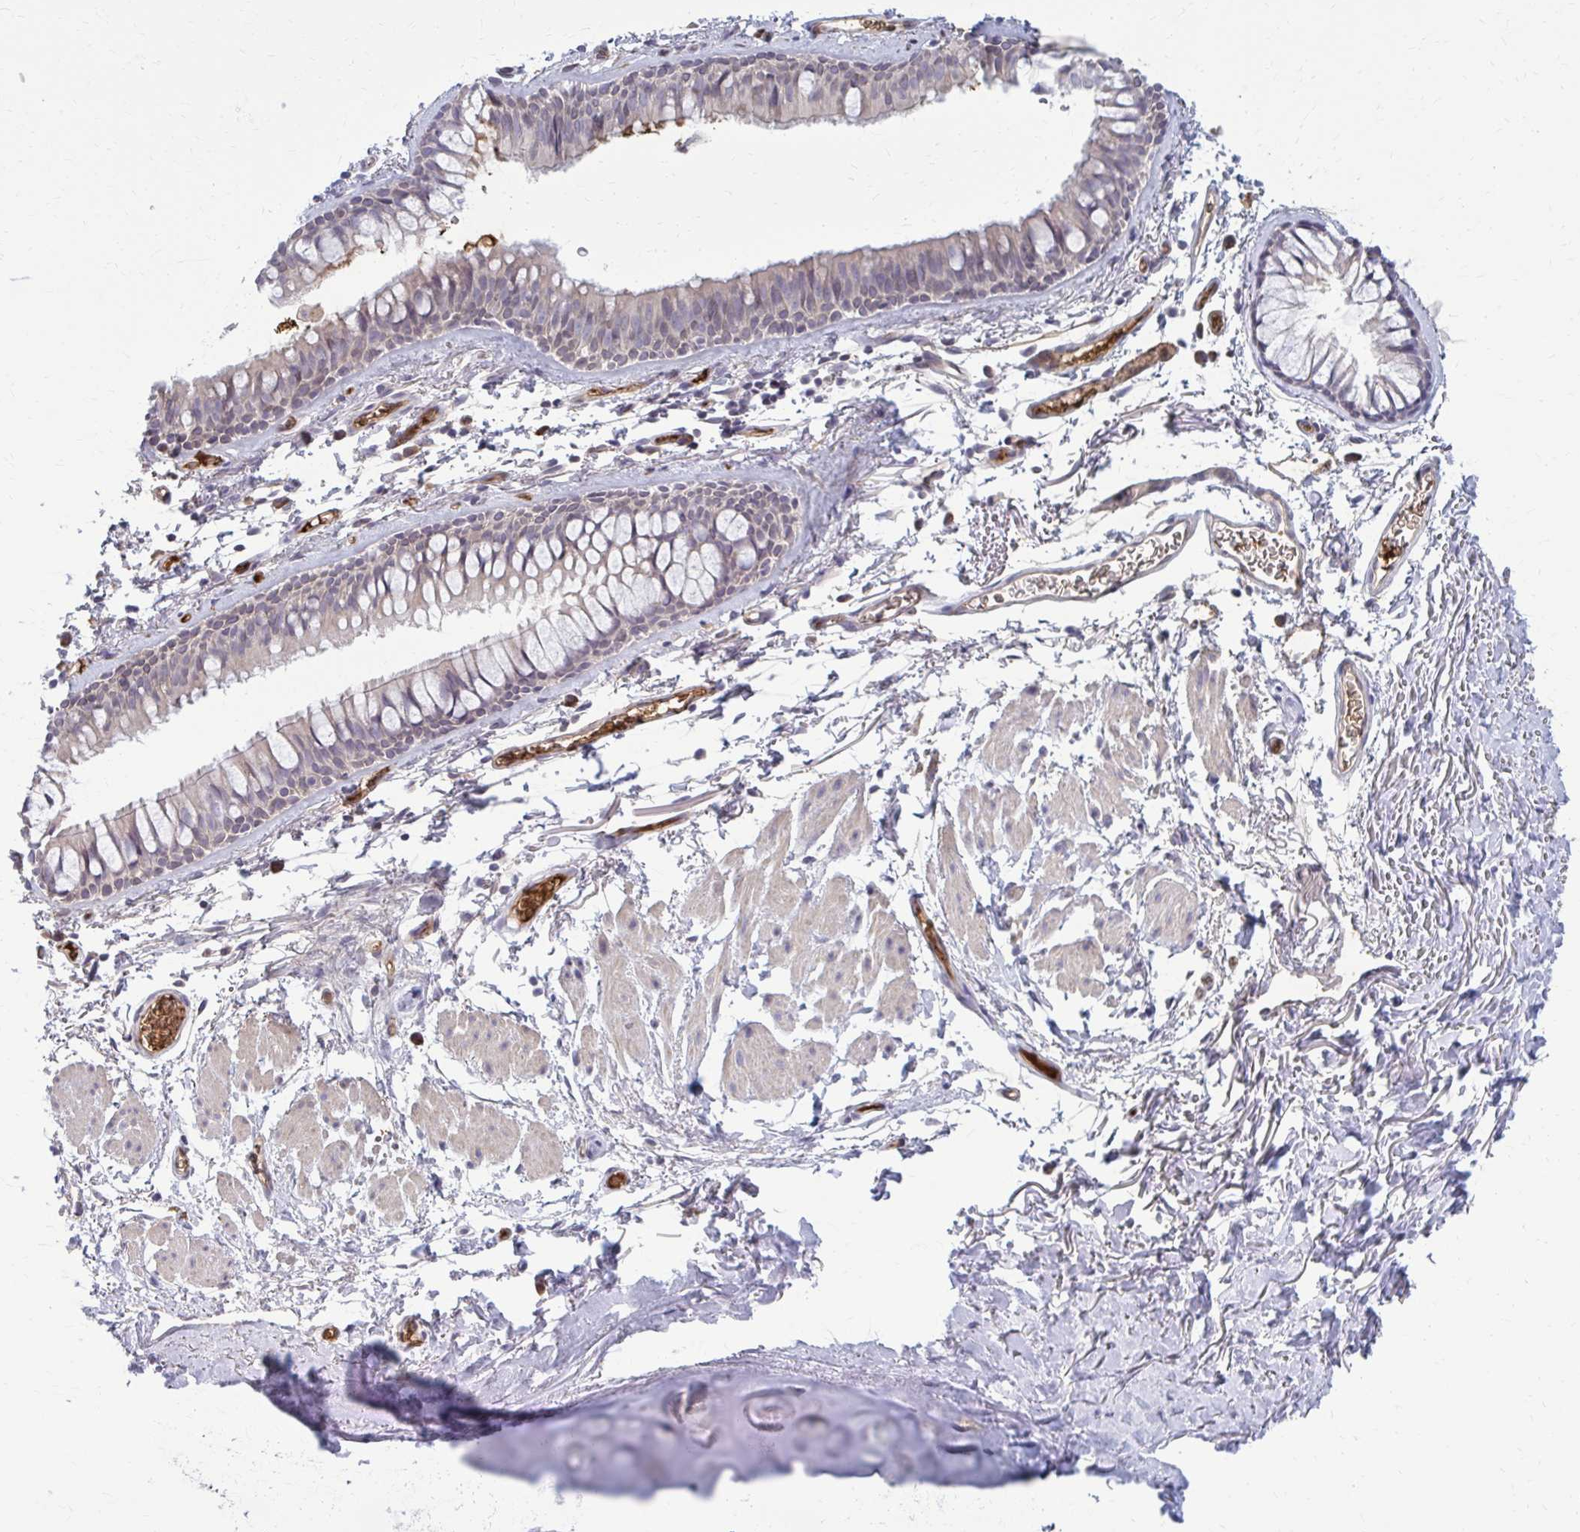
{"staining": {"intensity": "weak", "quantity": "<25%", "location": "cytoplasmic/membranous"}, "tissue": "bronchus", "cell_type": "Respiratory epithelial cells", "image_type": "normal", "snomed": [{"axis": "morphology", "description": "Normal tissue, NOS"}, {"axis": "topography", "description": "Cartilage tissue"}, {"axis": "topography", "description": "Bronchus"}], "caption": "This is an immunohistochemistry image of unremarkable human bronchus. There is no expression in respiratory epithelial cells.", "gene": "MCRIP2", "patient": {"sex": "female", "age": 79}}